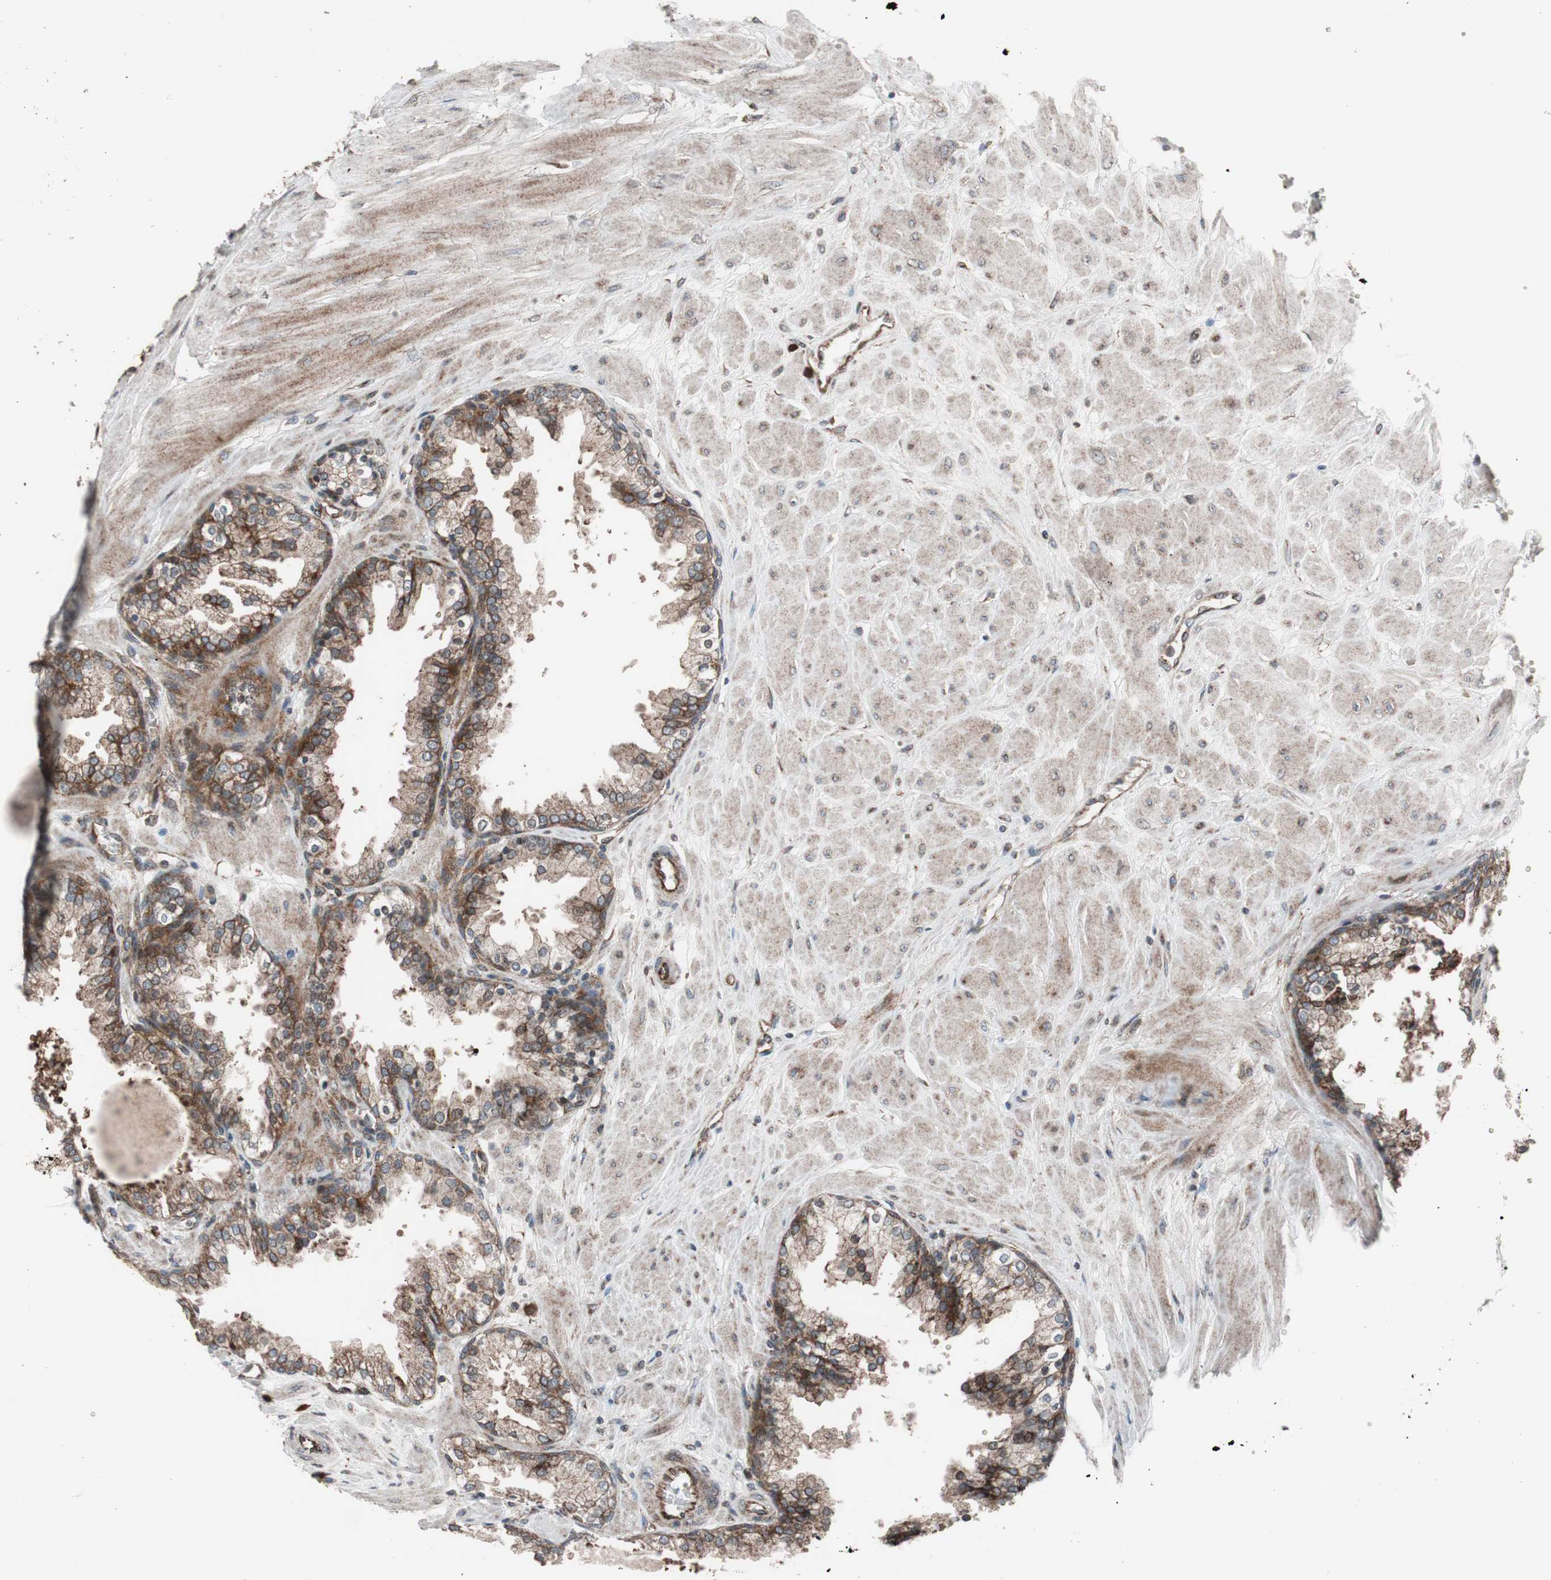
{"staining": {"intensity": "moderate", "quantity": ">75%", "location": "cytoplasmic/membranous"}, "tissue": "prostate", "cell_type": "Glandular cells", "image_type": "normal", "snomed": [{"axis": "morphology", "description": "Normal tissue, NOS"}, {"axis": "topography", "description": "Prostate"}], "caption": "A medium amount of moderate cytoplasmic/membranous expression is seen in about >75% of glandular cells in benign prostate. (Stains: DAB in brown, nuclei in blue, Microscopy: brightfield microscopy at high magnification).", "gene": "CCL14", "patient": {"sex": "male", "age": 51}}